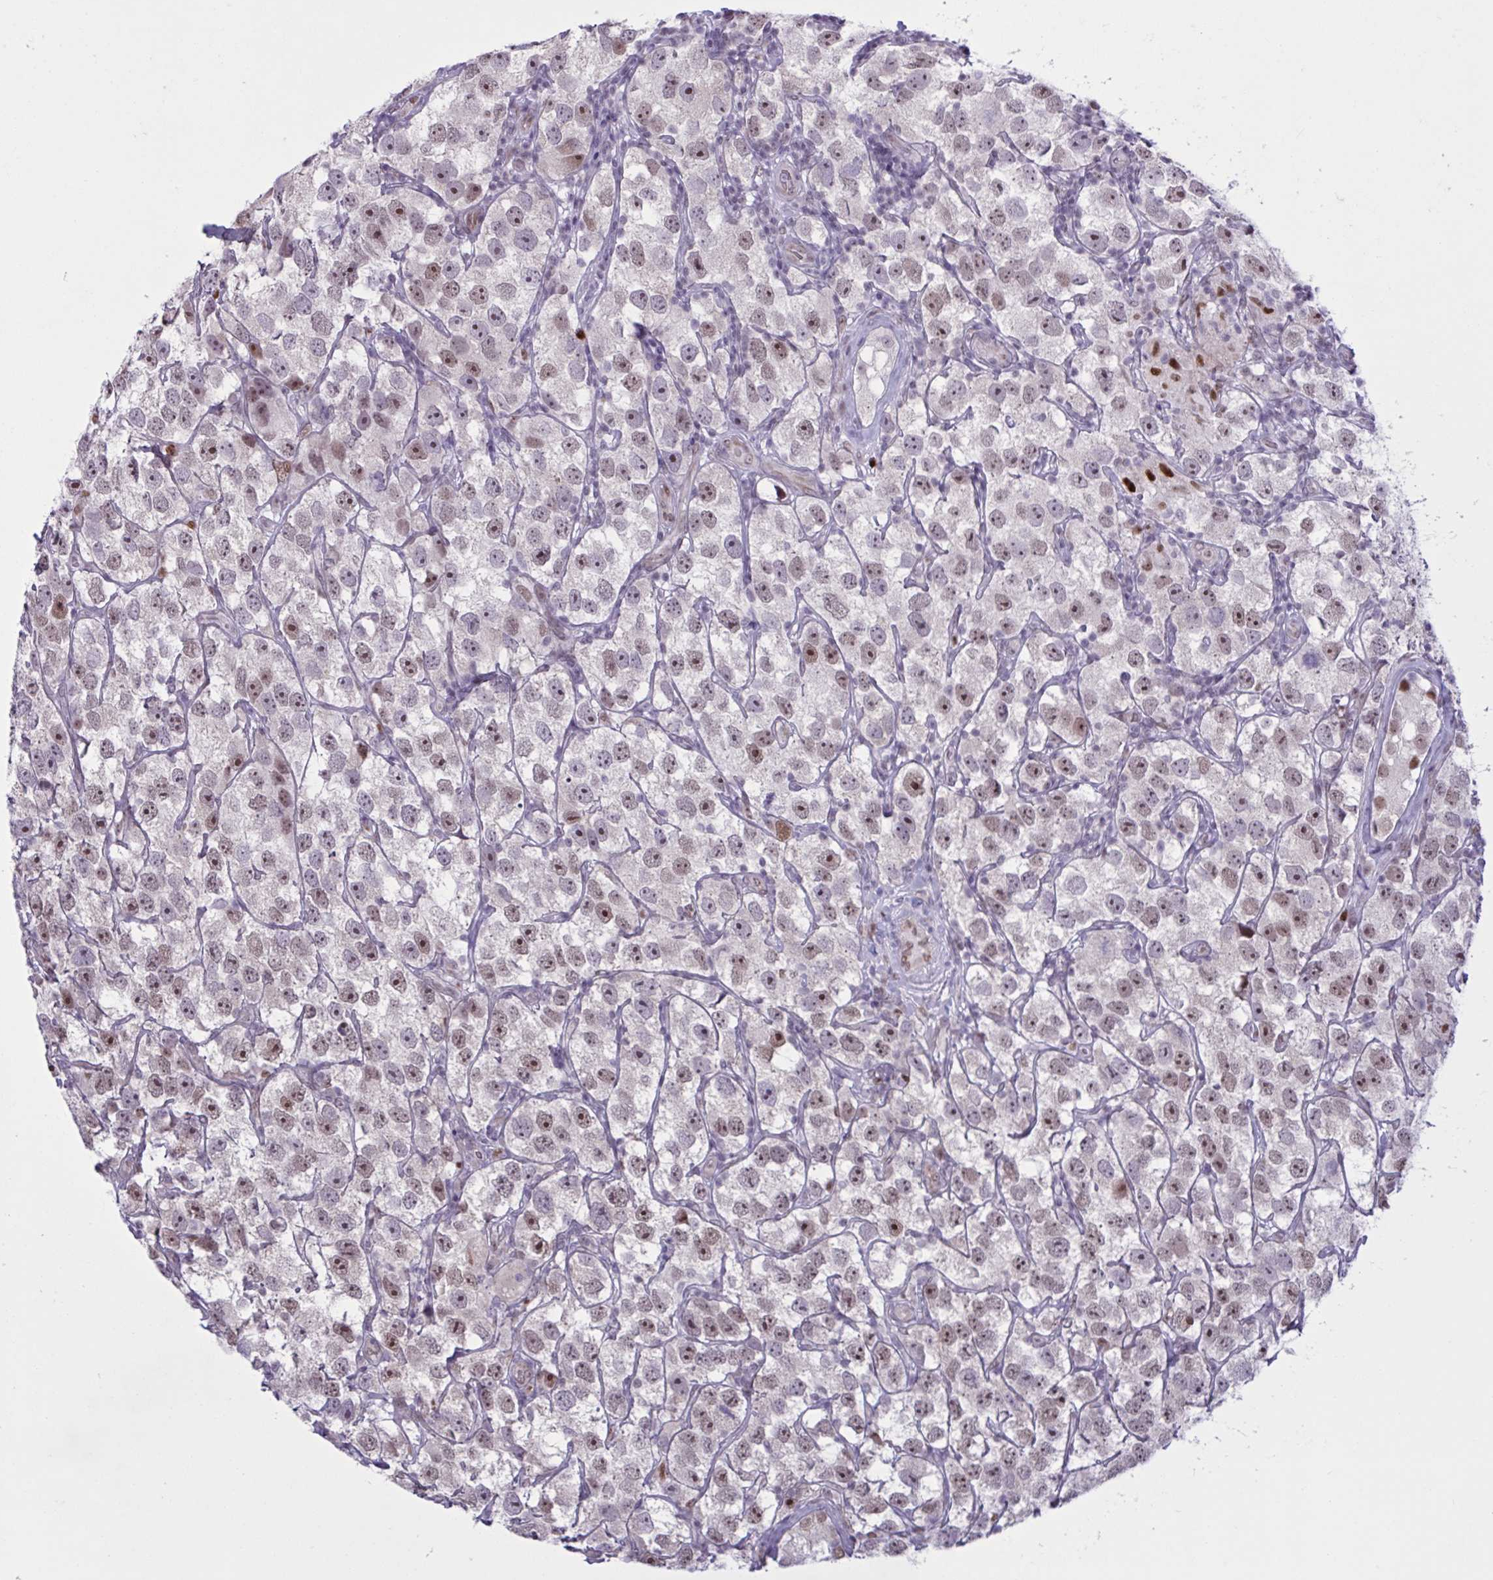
{"staining": {"intensity": "moderate", "quantity": ">75%", "location": "nuclear"}, "tissue": "testis cancer", "cell_type": "Tumor cells", "image_type": "cancer", "snomed": [{"axis": "morphology", "description": "Seminoma, NOS"}, {"axis": "topography", "description": "Testis"}], "caption": "Human testis cancer stained with a brown dye shows moderate nuclear positive positivity in about >75% of tumor cells.", "gene": "PRMT6", "patient": {"sex": "male", "age": 26}}